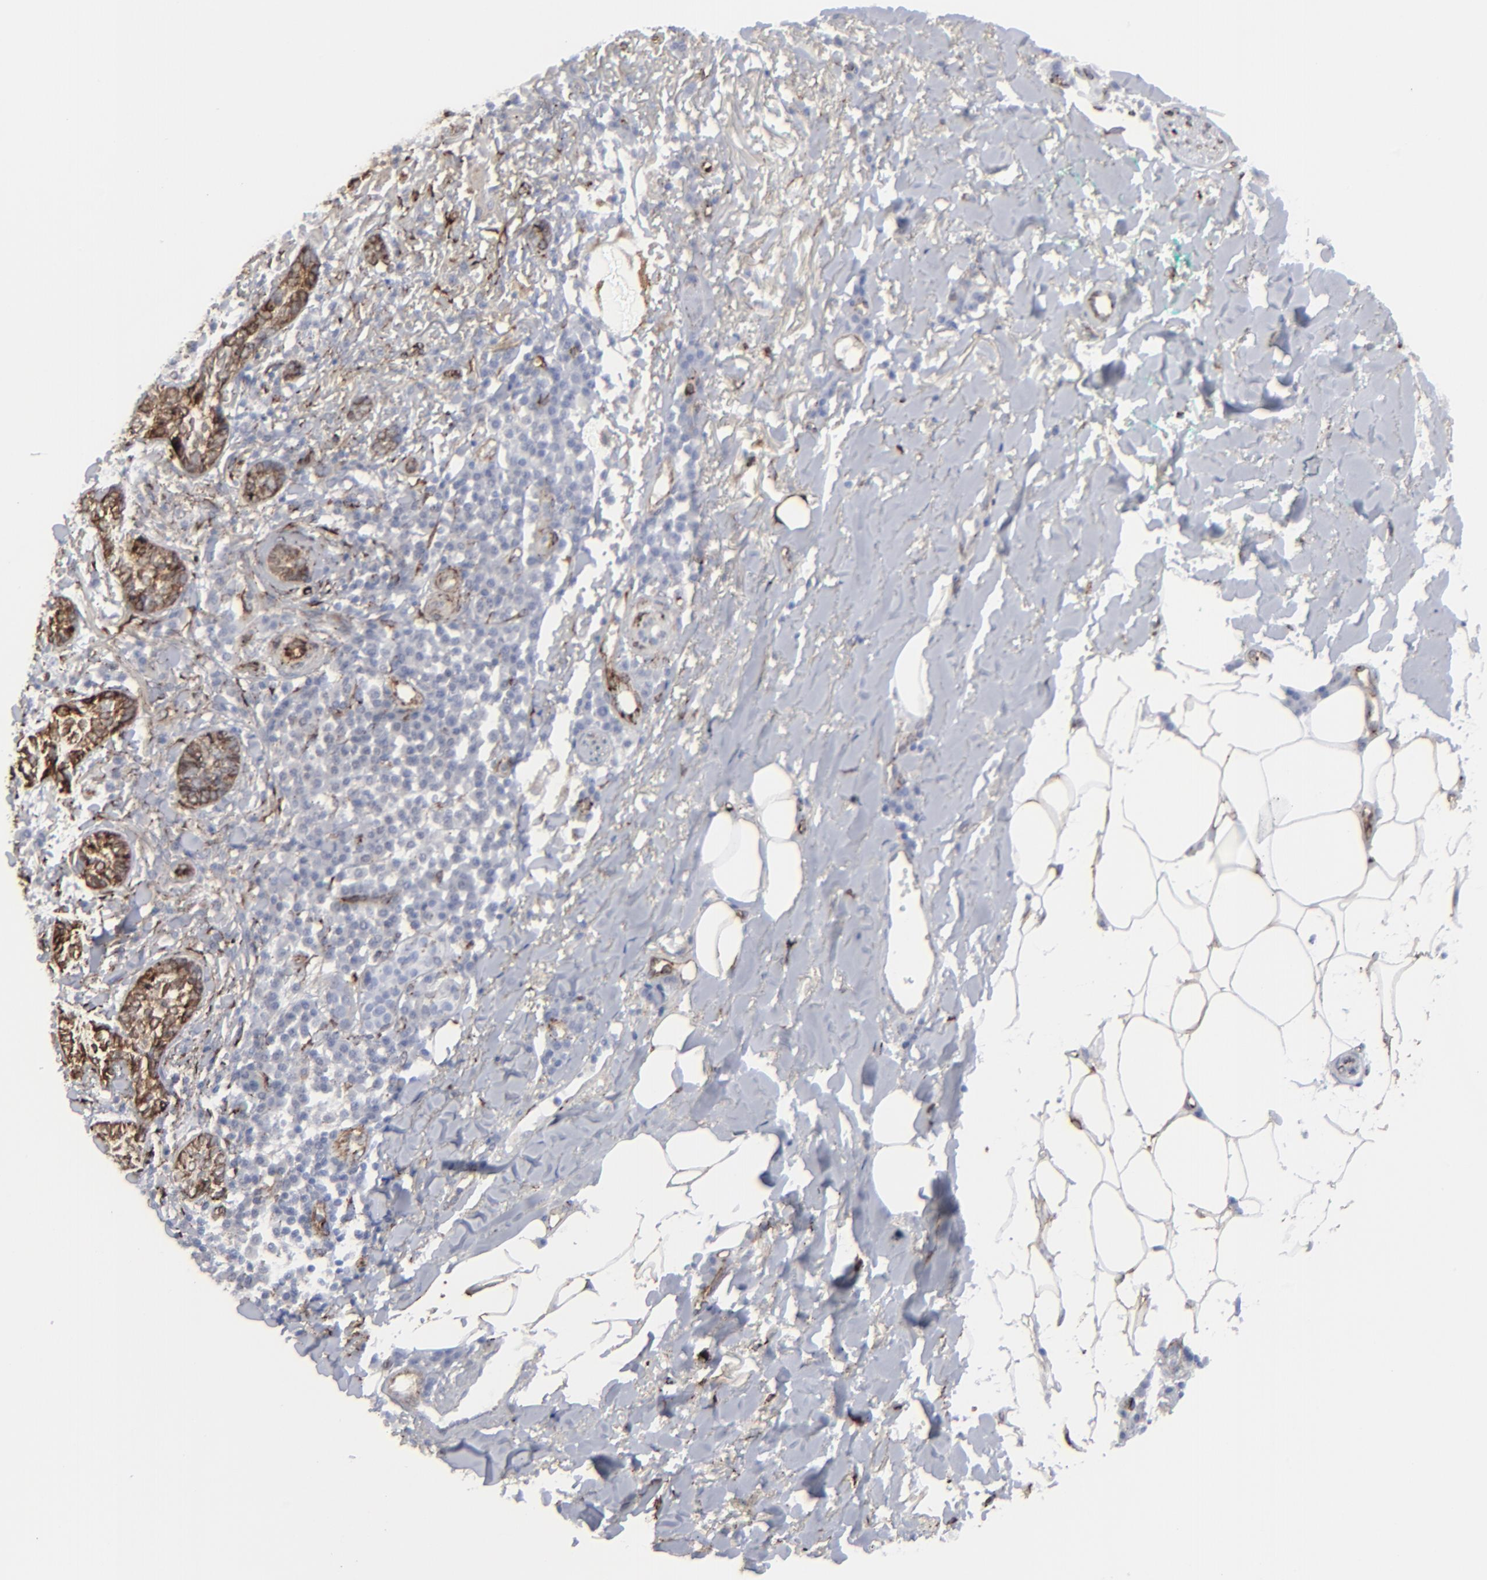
{"staining": {"intensity": "moderate", "quantity": ">75%", "location": "nuclear"}, "tissue": "skin cancer", "cell_type": "Tumor cells", "image_type": "cancer", "snomed": [{"axis": "morphology", "description": "Basal cell carcinoma"}, {"axis": "topography", "description": "Skin"}], "caption": "An image of skin basal cell carcinoma stained for a protein exhibits moderate nuclear brown staining in tumor cells.", "gene": "SPARC", "patient": {"sex": "female", "age": 89}}